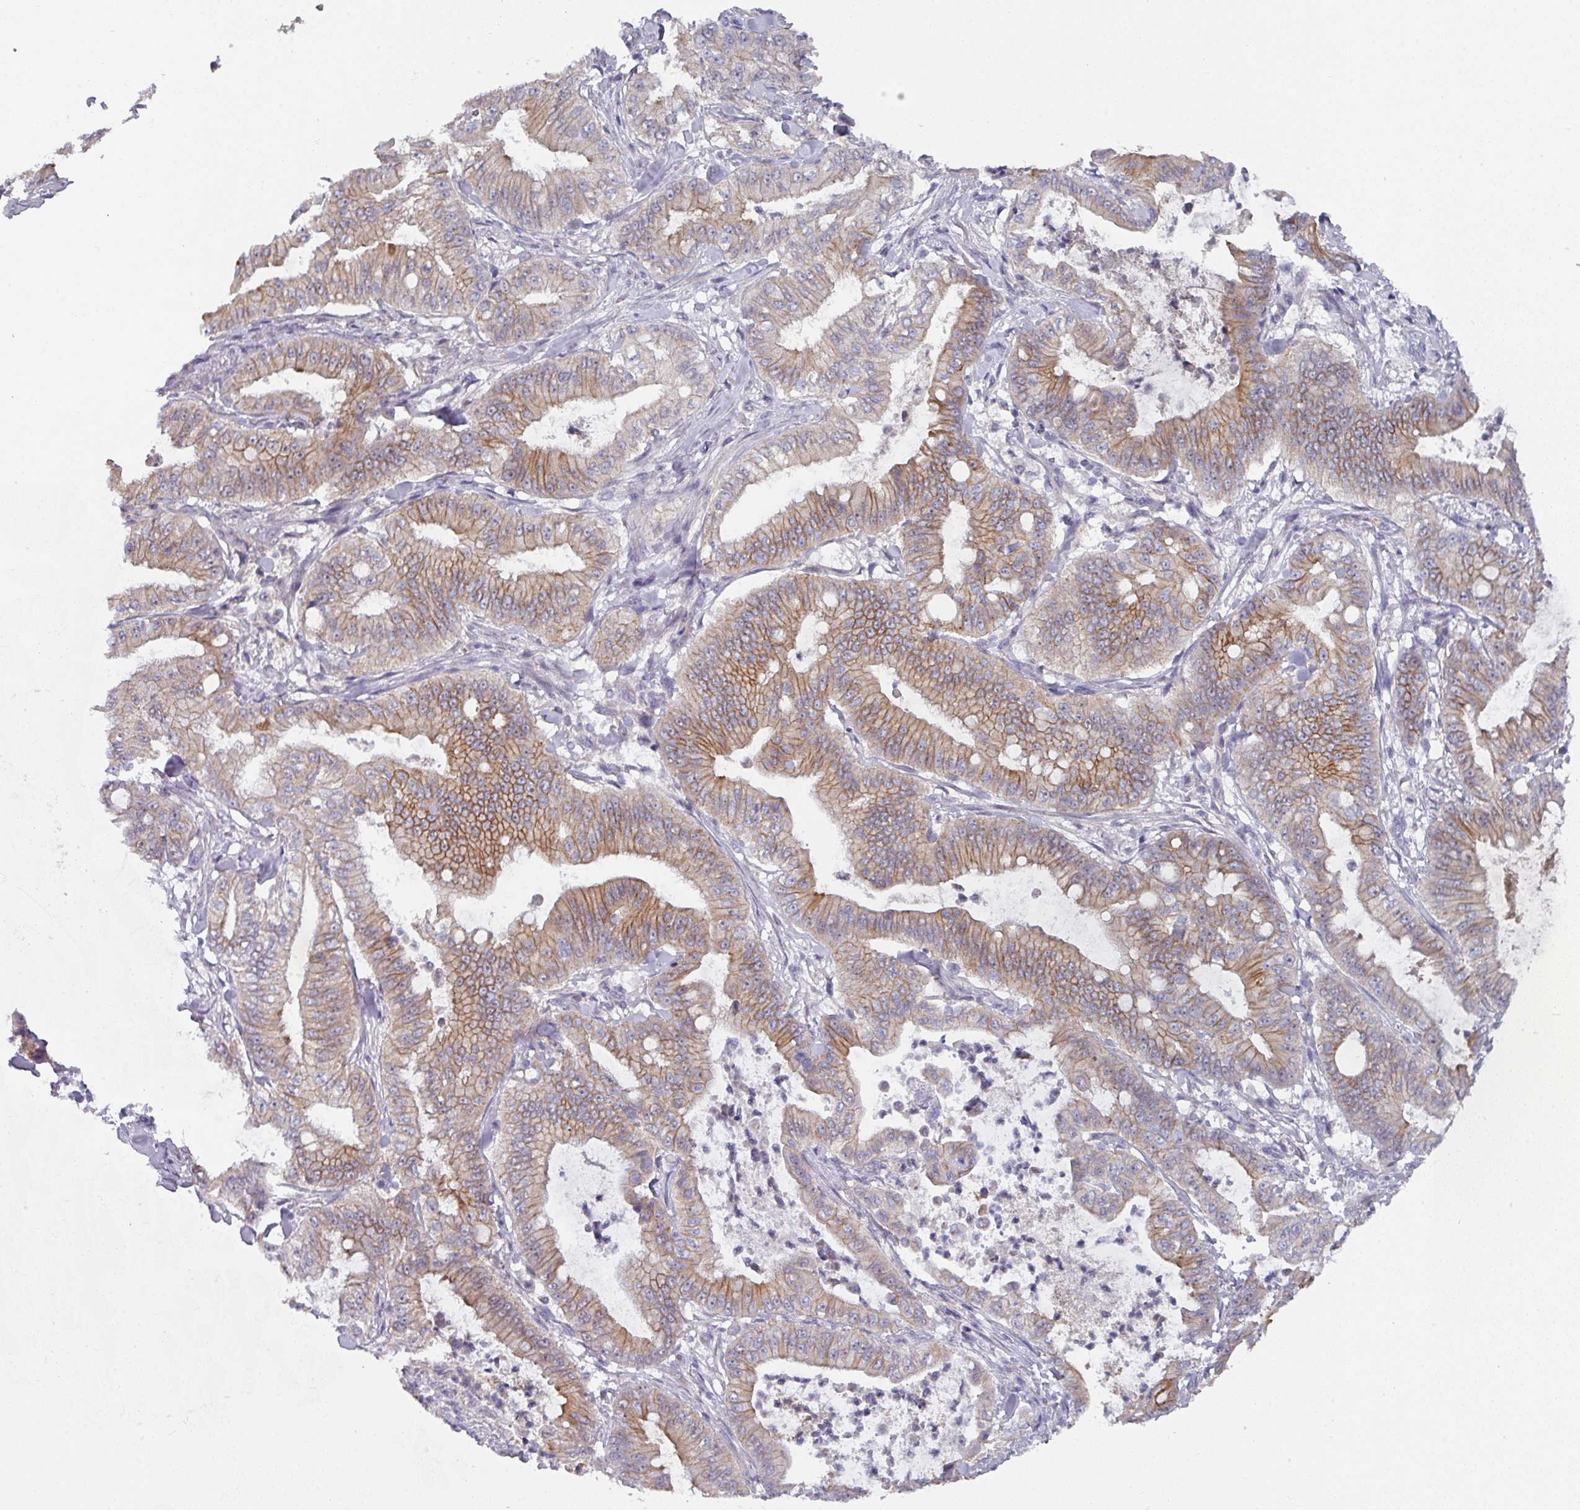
{"staining": {"intensity": "moderate", "quantity": "25%-75%", "location": "cytoplasmic/membranous"}, "tissue": "pancreatic cancer", "cell_type": "Tumor cells", "image_type": "cancer", "snomed": [{"axis": "morphology", "description": "Adenocarcinoma, NOS"}, {"axis": "topography", "description": "Pancreas"}], "caption": "High-power microscopy captured an IHC image of adenocarcinoma (pancreatic), revealing moderate cytoplasmic/membranous positivity in approximately 25%-75% of tumor cells. Immunohistochemistry (ihc) stains the protein in brown and the nuclei are stained blue.", "gene": "DCAF12L2", "patient": {"sex": "male", "age": 71}}